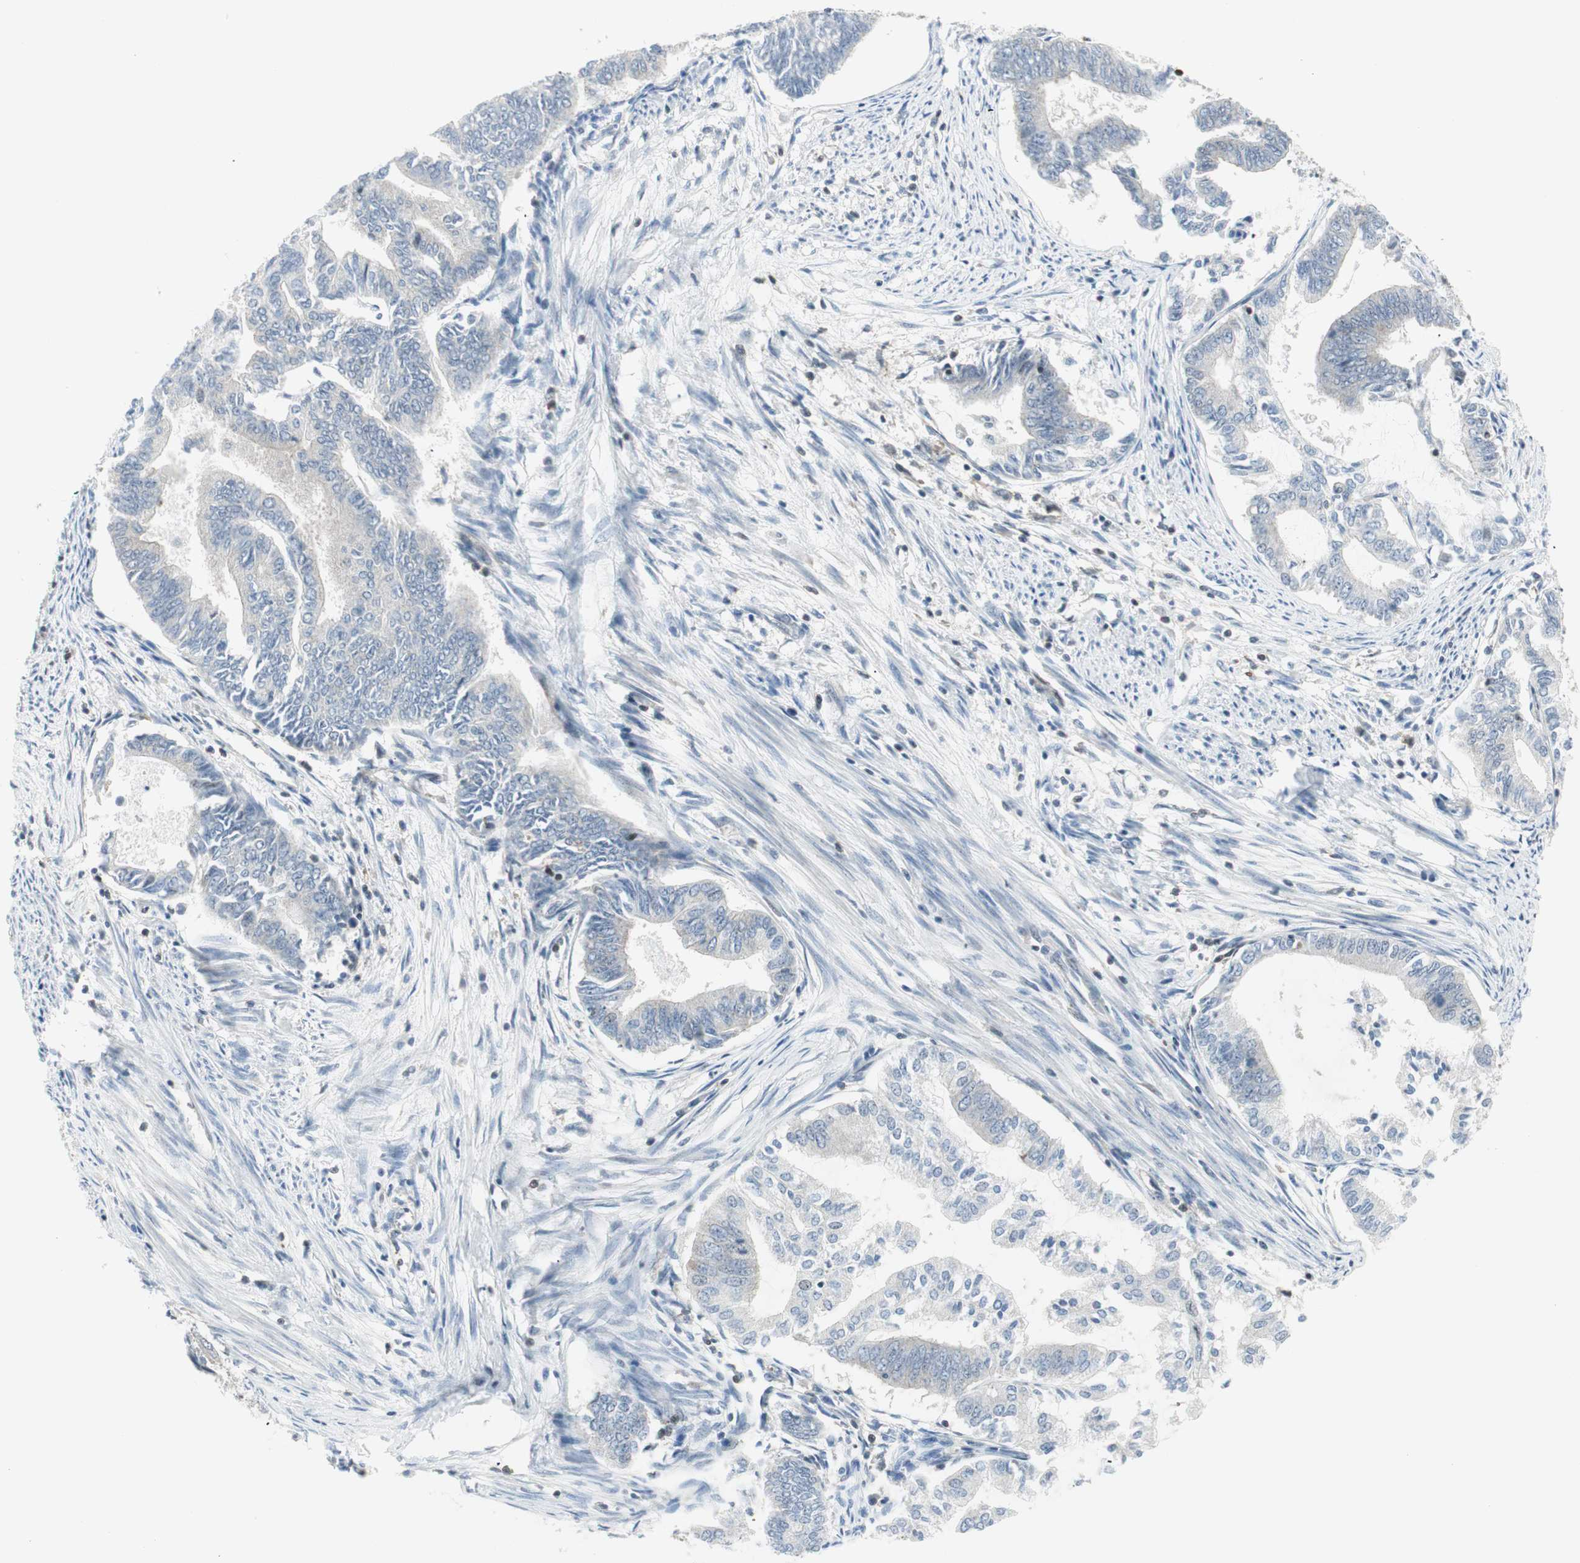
{"staining": {"intensity": "negative", "quantity": "none", "location": "none"}, "tissue": "endometrial cancer", "cell_type": "Tumor cells", "image_type": "cancer", "snomed": [{"axis": "morphology", "description": "Adenocarcinoma, NOS"}, {"axis": "topography", "description": "Endometrium"}], "caption": "Image shows no significant protein positivity in tumor cells of endometrial cancer (adenocarcinoma).", "gene": "PPP1CA", "patient": {"sex": "female", "age": 86}}